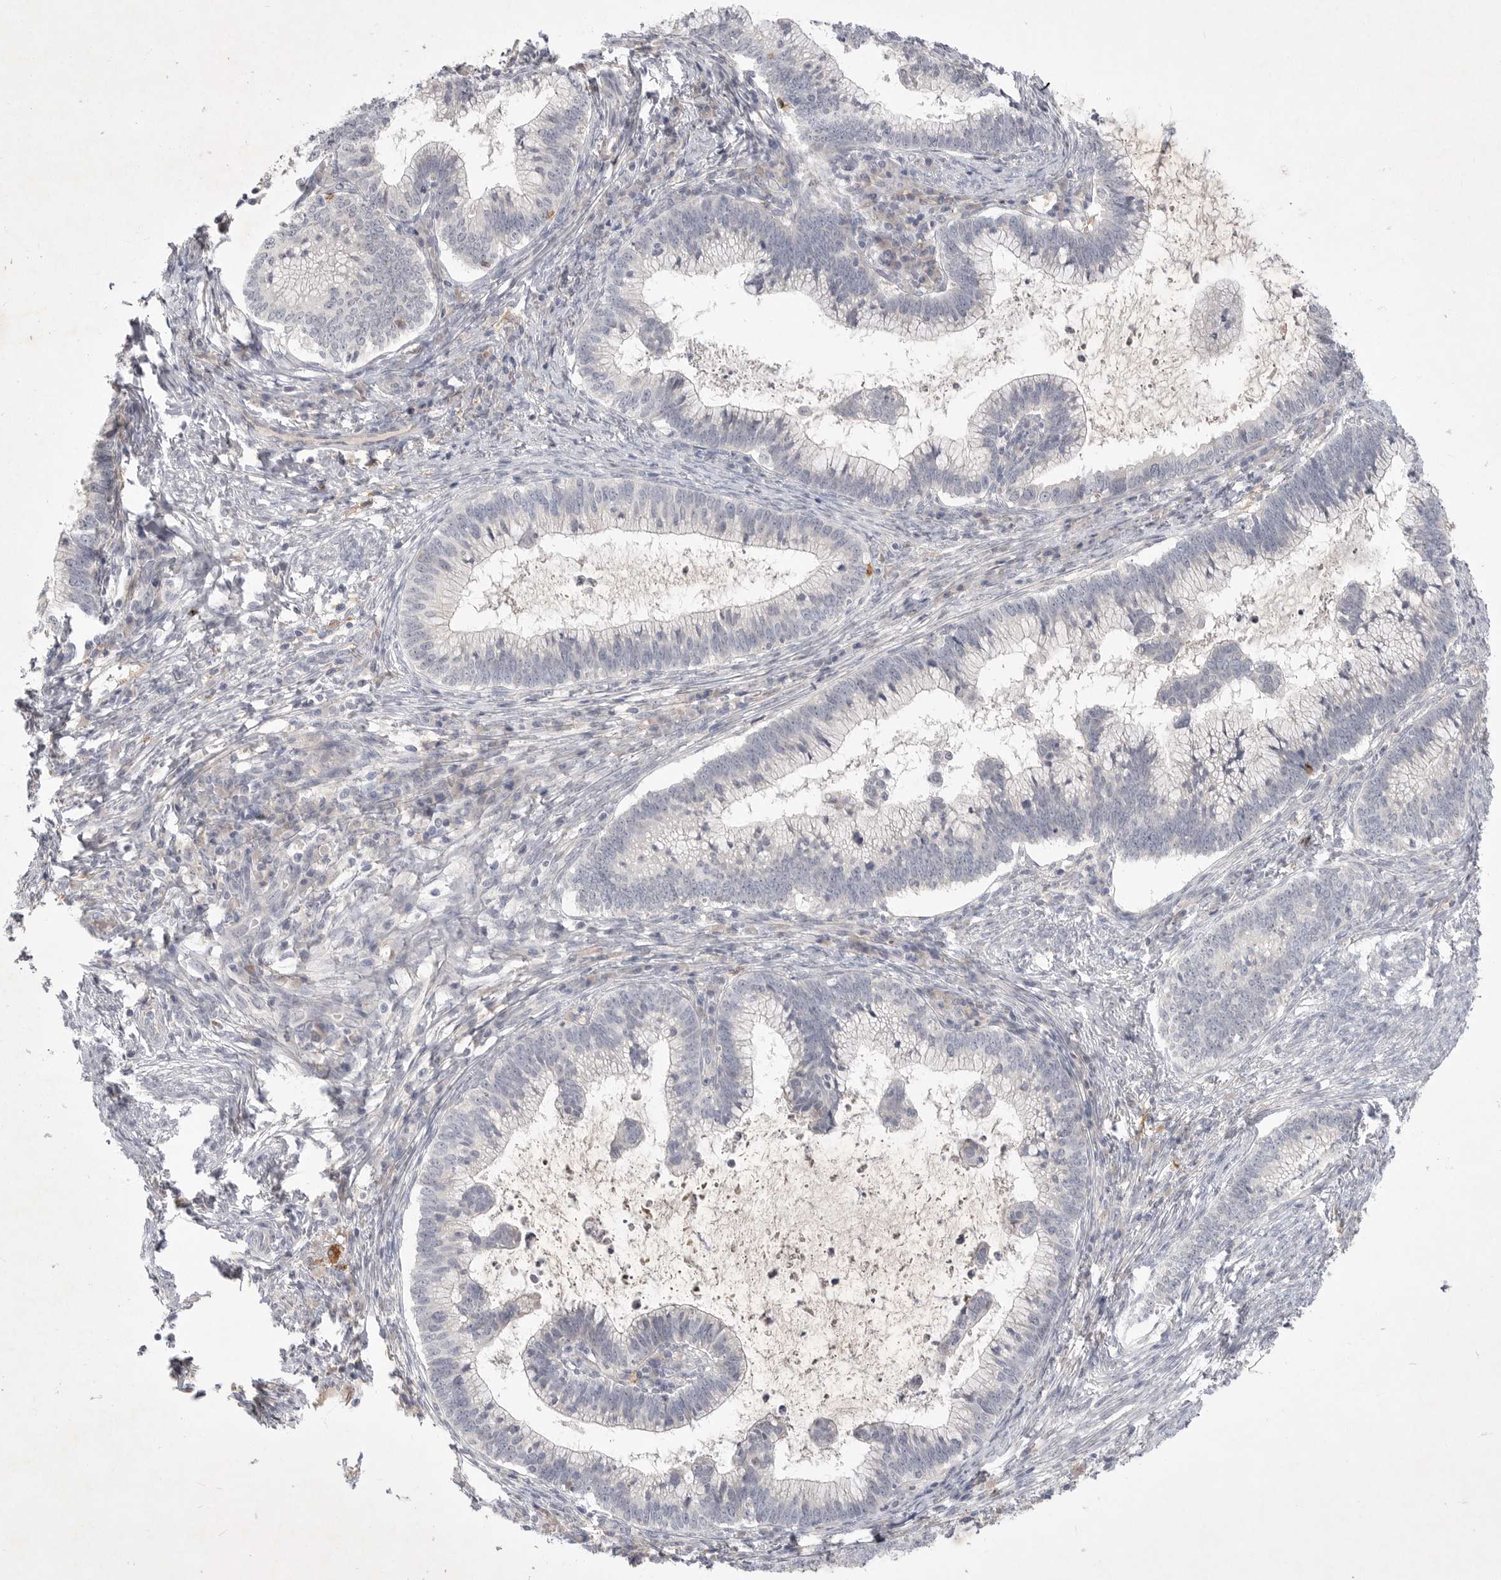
{"staining": {"intensity": "negative", "quantity": "none", "location": "none"}, "tissue": "cervical cancer", "cell_type": "Tumor cells", "image_type": "cancer", "snomed": [{"axis": "morphology", "description": "Adenocarcinoma, NOS"}, {"axis": "topography", "description": "Cervix"}], "caption": "This image is of adenocarcinoma (cervical) stained with immunohistochemistry to label a protein in brown with the nuclei are counter-stained blue. There is no expression in tumor cells. (IHC, brightfield microscopy, high magnification).", "gene": "ITGAD", "patient": {"sex": "female", "age": 36}}